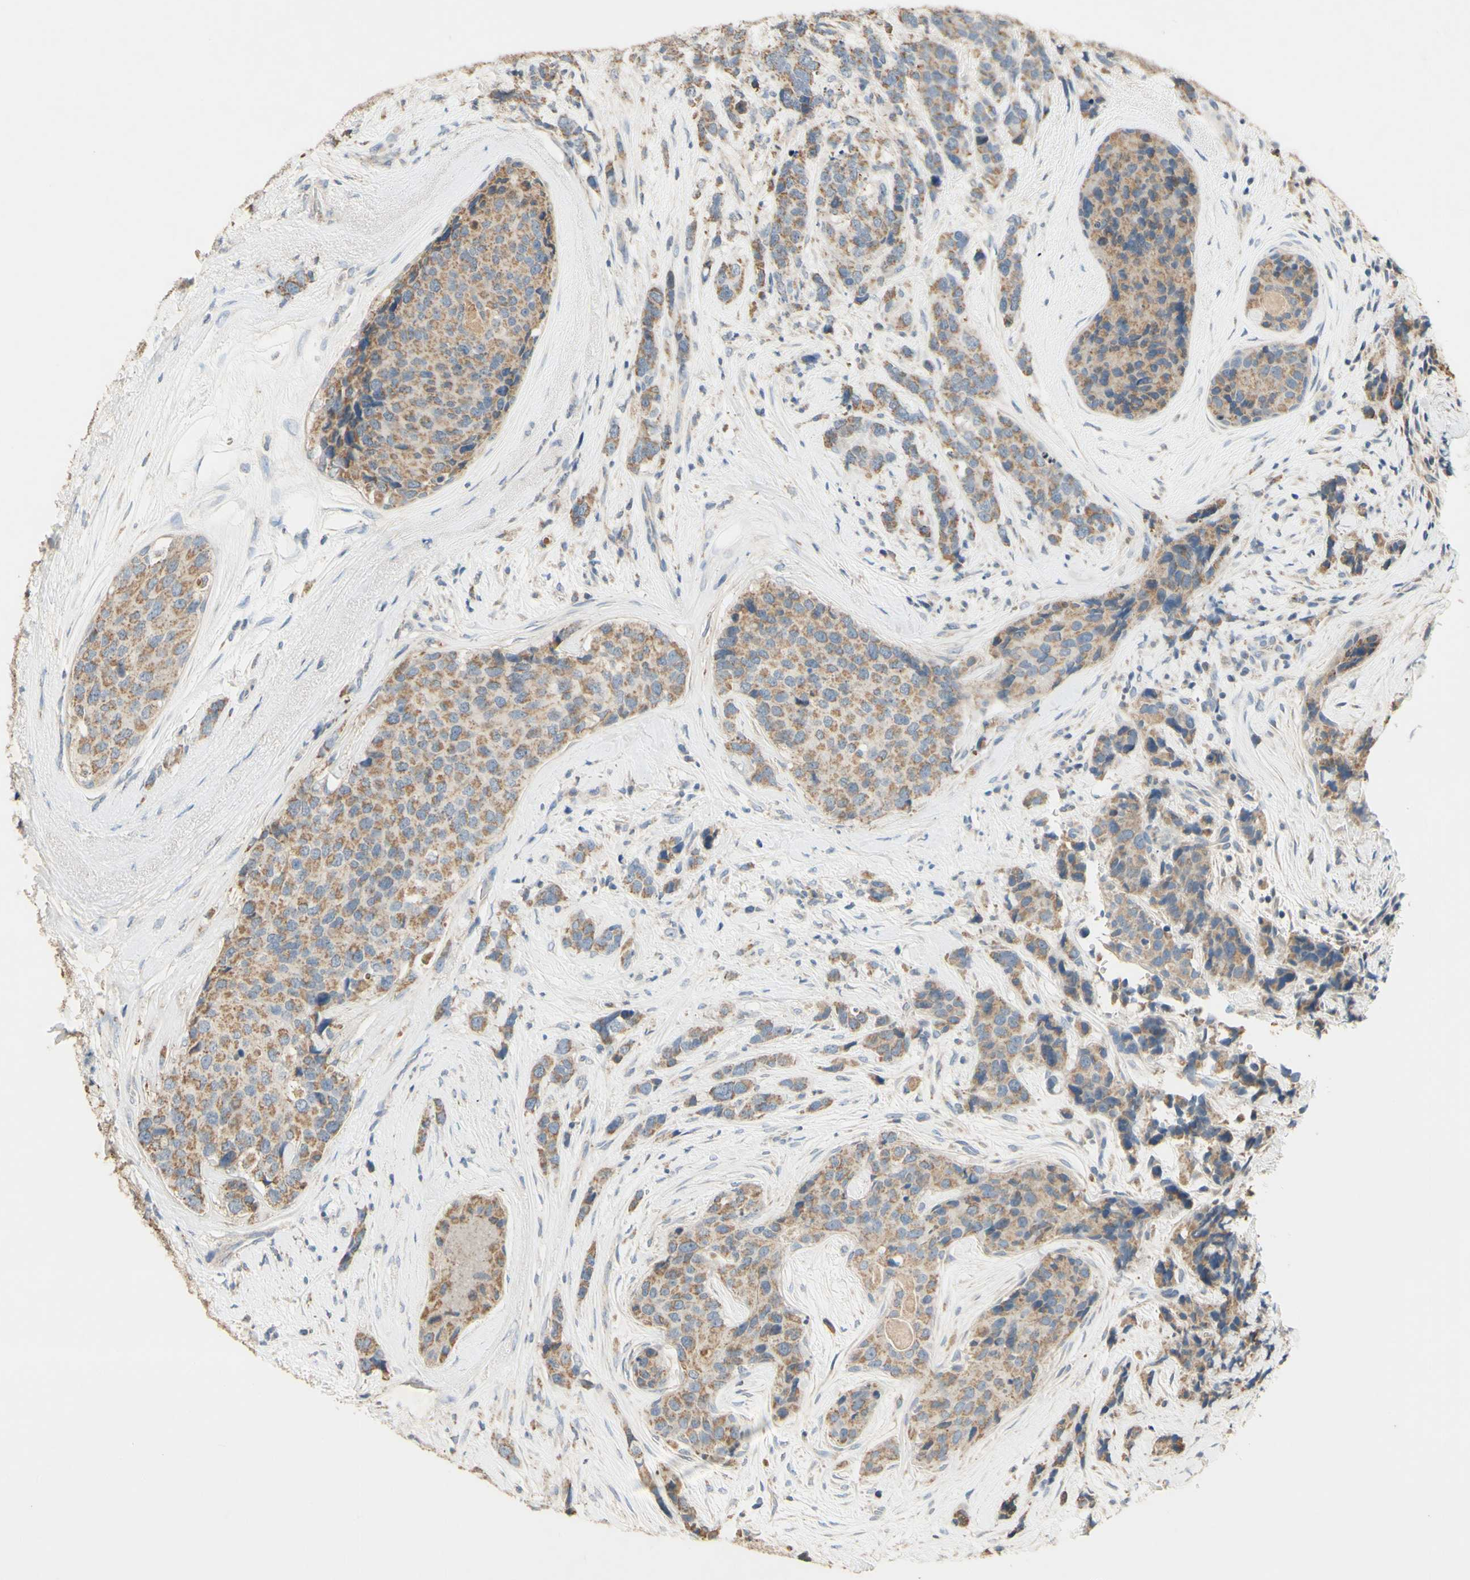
{"staining": {"intensity": "moderate", "quantity": ">75%", "location": "cytoplasmic/membranous"}, "tissue": "breast cancer", "cell_type": "Tumor cells", "image_type": "cancer", "snomed": [{"axis": "morphology", "description": "Lobular carcinoma"}, {"axis": "topography", "description": "Breast"}], "caption": "Immunohistochemical staining of breast cancer shows medium levels of moderate cytoplasmic/membranous protein positivity in approximately >75% of tumor cells.", "gene": "PTGIS", "patient": {"sex": "female", "age": 59}}